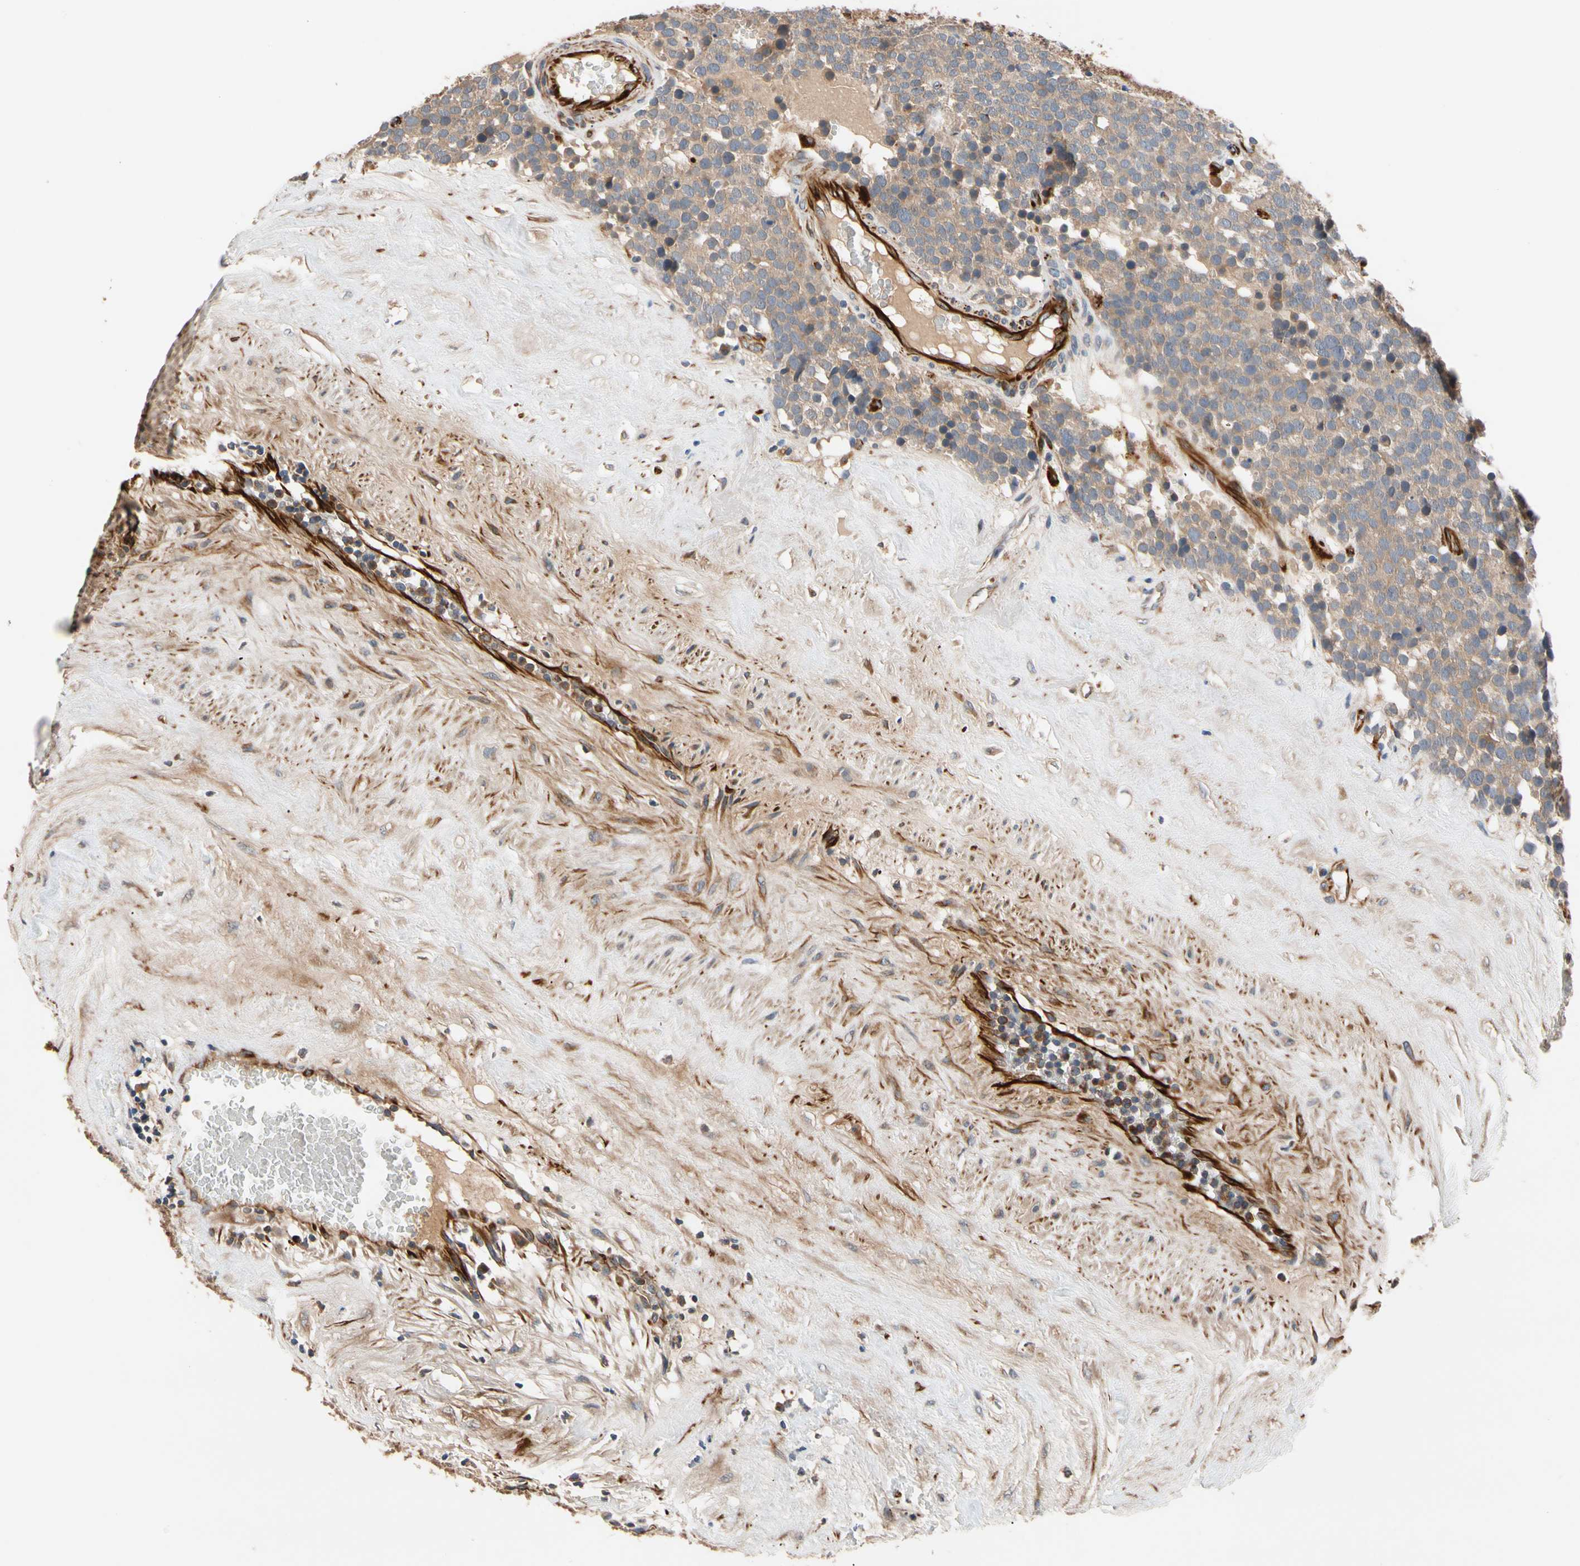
{"staining": {"intensity": "moderate", "quantity": ">75%", "location": "cytoplasmic/membranous"}, "tissue": "testis cancer", "cell_type": "Tumor cells", "image_type": "cancer", "snomed": [{"axis": "morphology", "description": "Seminoma, NOS"}, {"axis": "topography", "description": "Testis"}], "caption": "This is an image of IHC staining of testis cancer (seminoma), which shows moderate positivity in the cytoplasmic/membranous of tumor cells.", "gene": "FGD6", "patient": {"sex": "male", "age": 71}}